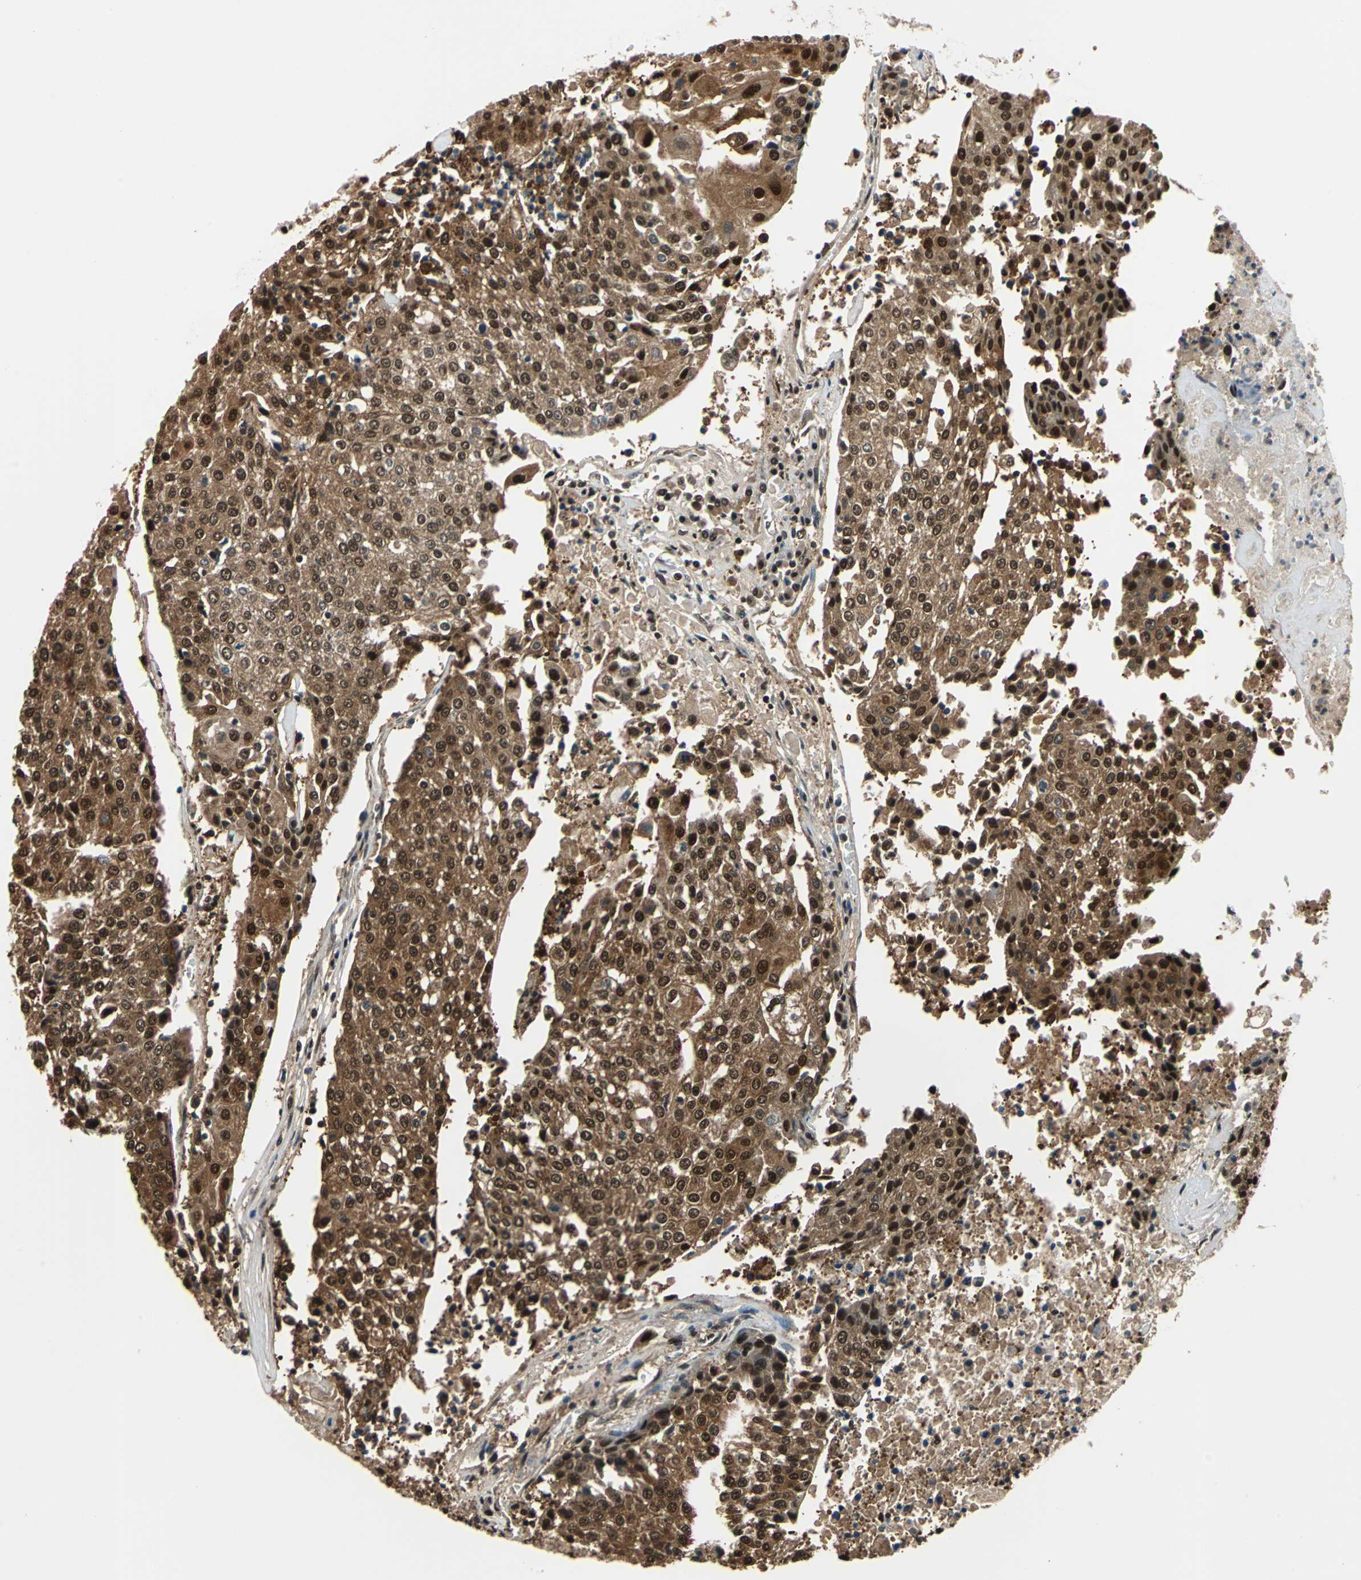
{"staining": {"intensity": "strong", "quantity": ">75%", "location": "cytoplasmic/membranous"}, "tissue": "urothelial cancer", "cell_type": "Tumor cells", "image_type": "cancer", "snomed": [{"axis": "morphology", "description": "Urothelial carcinoma, High grade"}, {"axis": "topography", "description": "Urinary bladder"}], "caption": "Approximately >75% of tumor cells in high-grade urothelial carcinoma exhibit strong cytoplasmic/membranous protein expression as visualized by brown immunohistochemical staining.", "gene": "PSME1", "patient": {"sex": "female", "age": 85}}